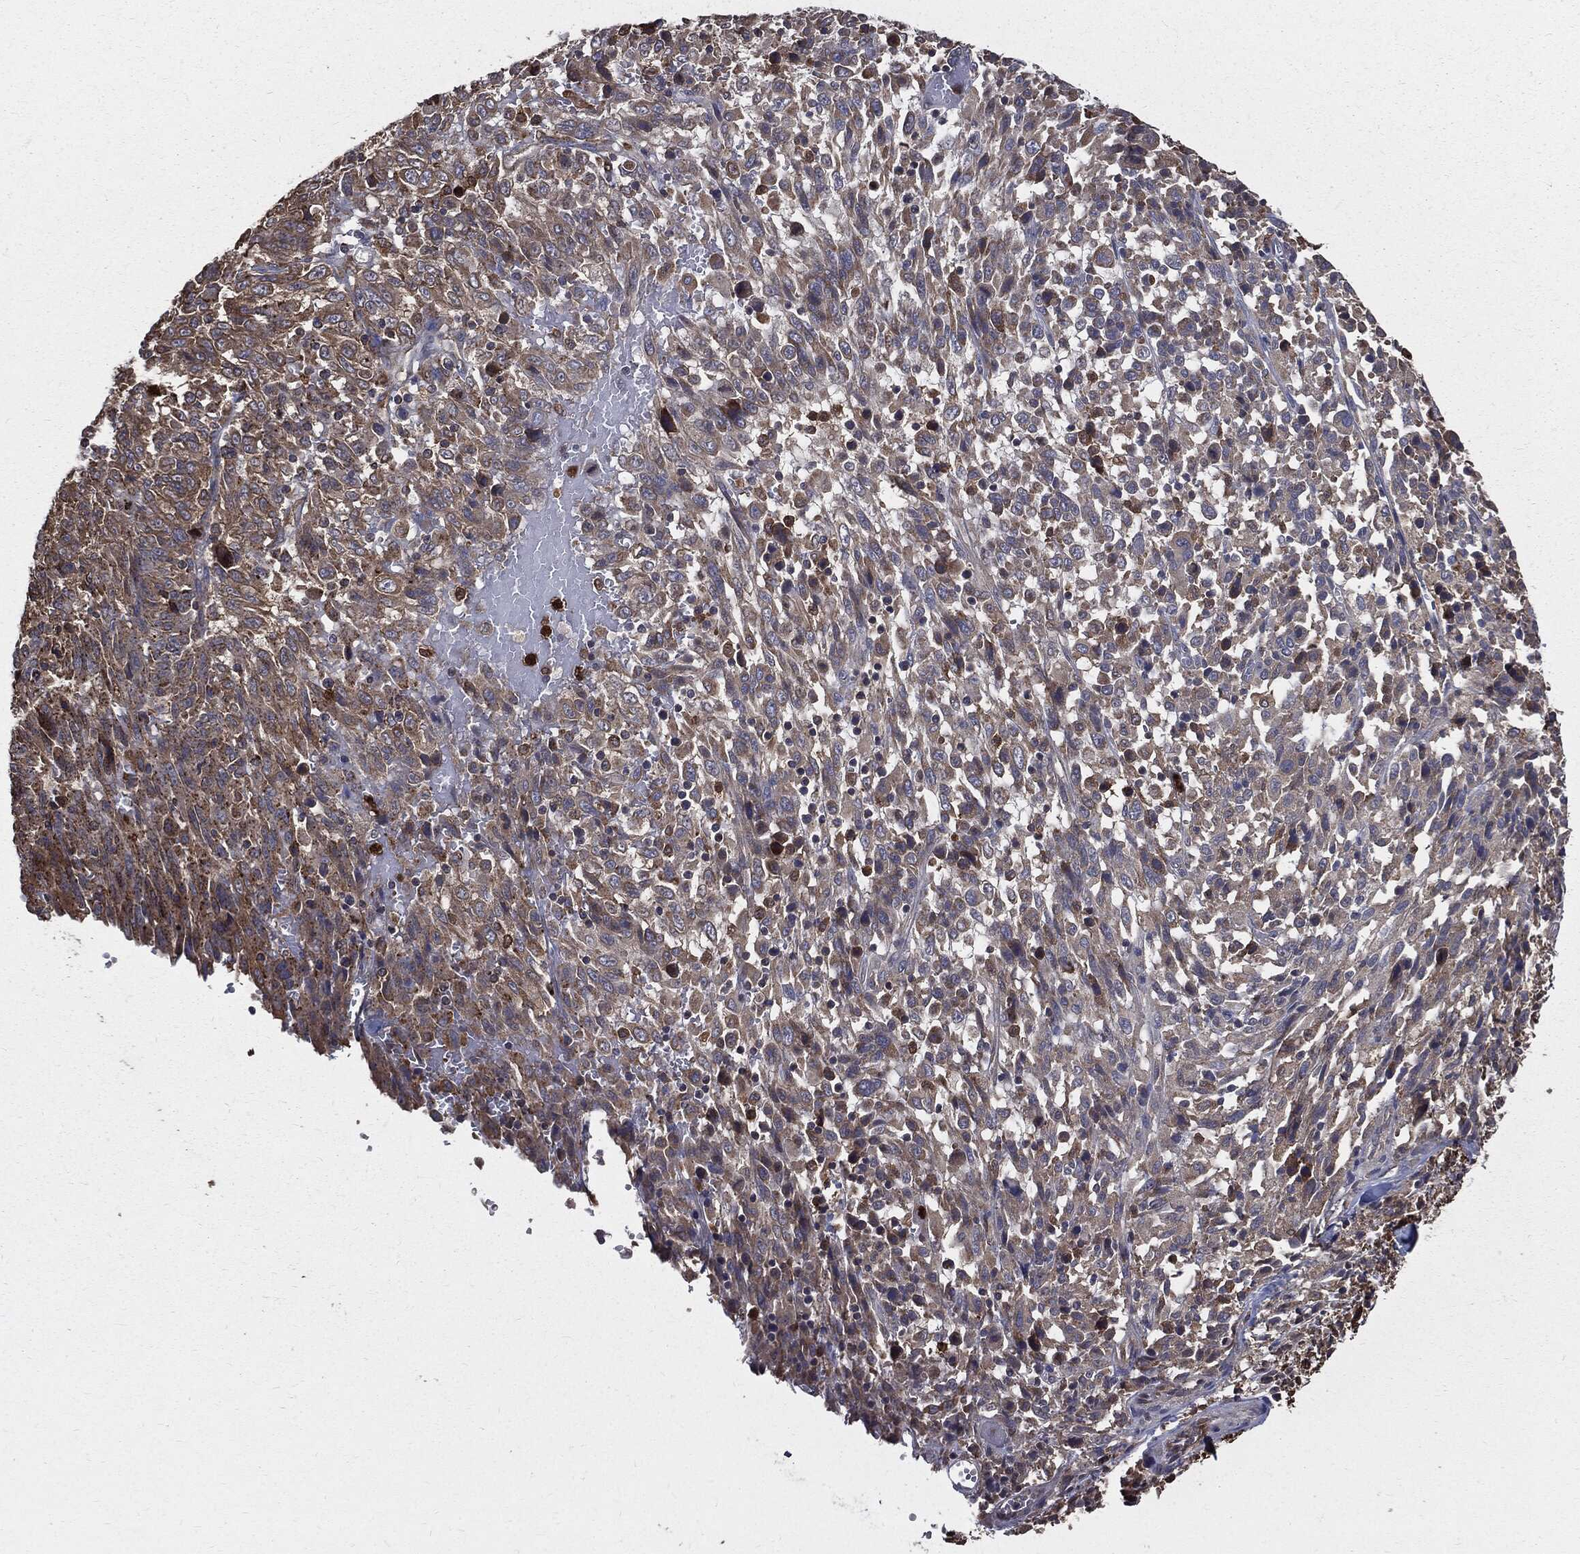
{"staining": {"intensity": "moderate", "quantity": "<25%", "location": "cytoplasmic/membranous"}, "tissue": "melanoma", "cell_type": "Tumor cells", "image_type": "cancer", "snomed": [{"axis": "morphology", "description": "Malignant melanoma, NOS"}, {"axis": "topography", "description": "Skin"}], "caption": "Melanoma tissue reveals moderate cytoplasmic/membranous expression in about <25% of tumor cells, visualized by immunohistochemistry.", "gene": "PDCD6IP", "patient": {"sex": "female", "age": 91}}